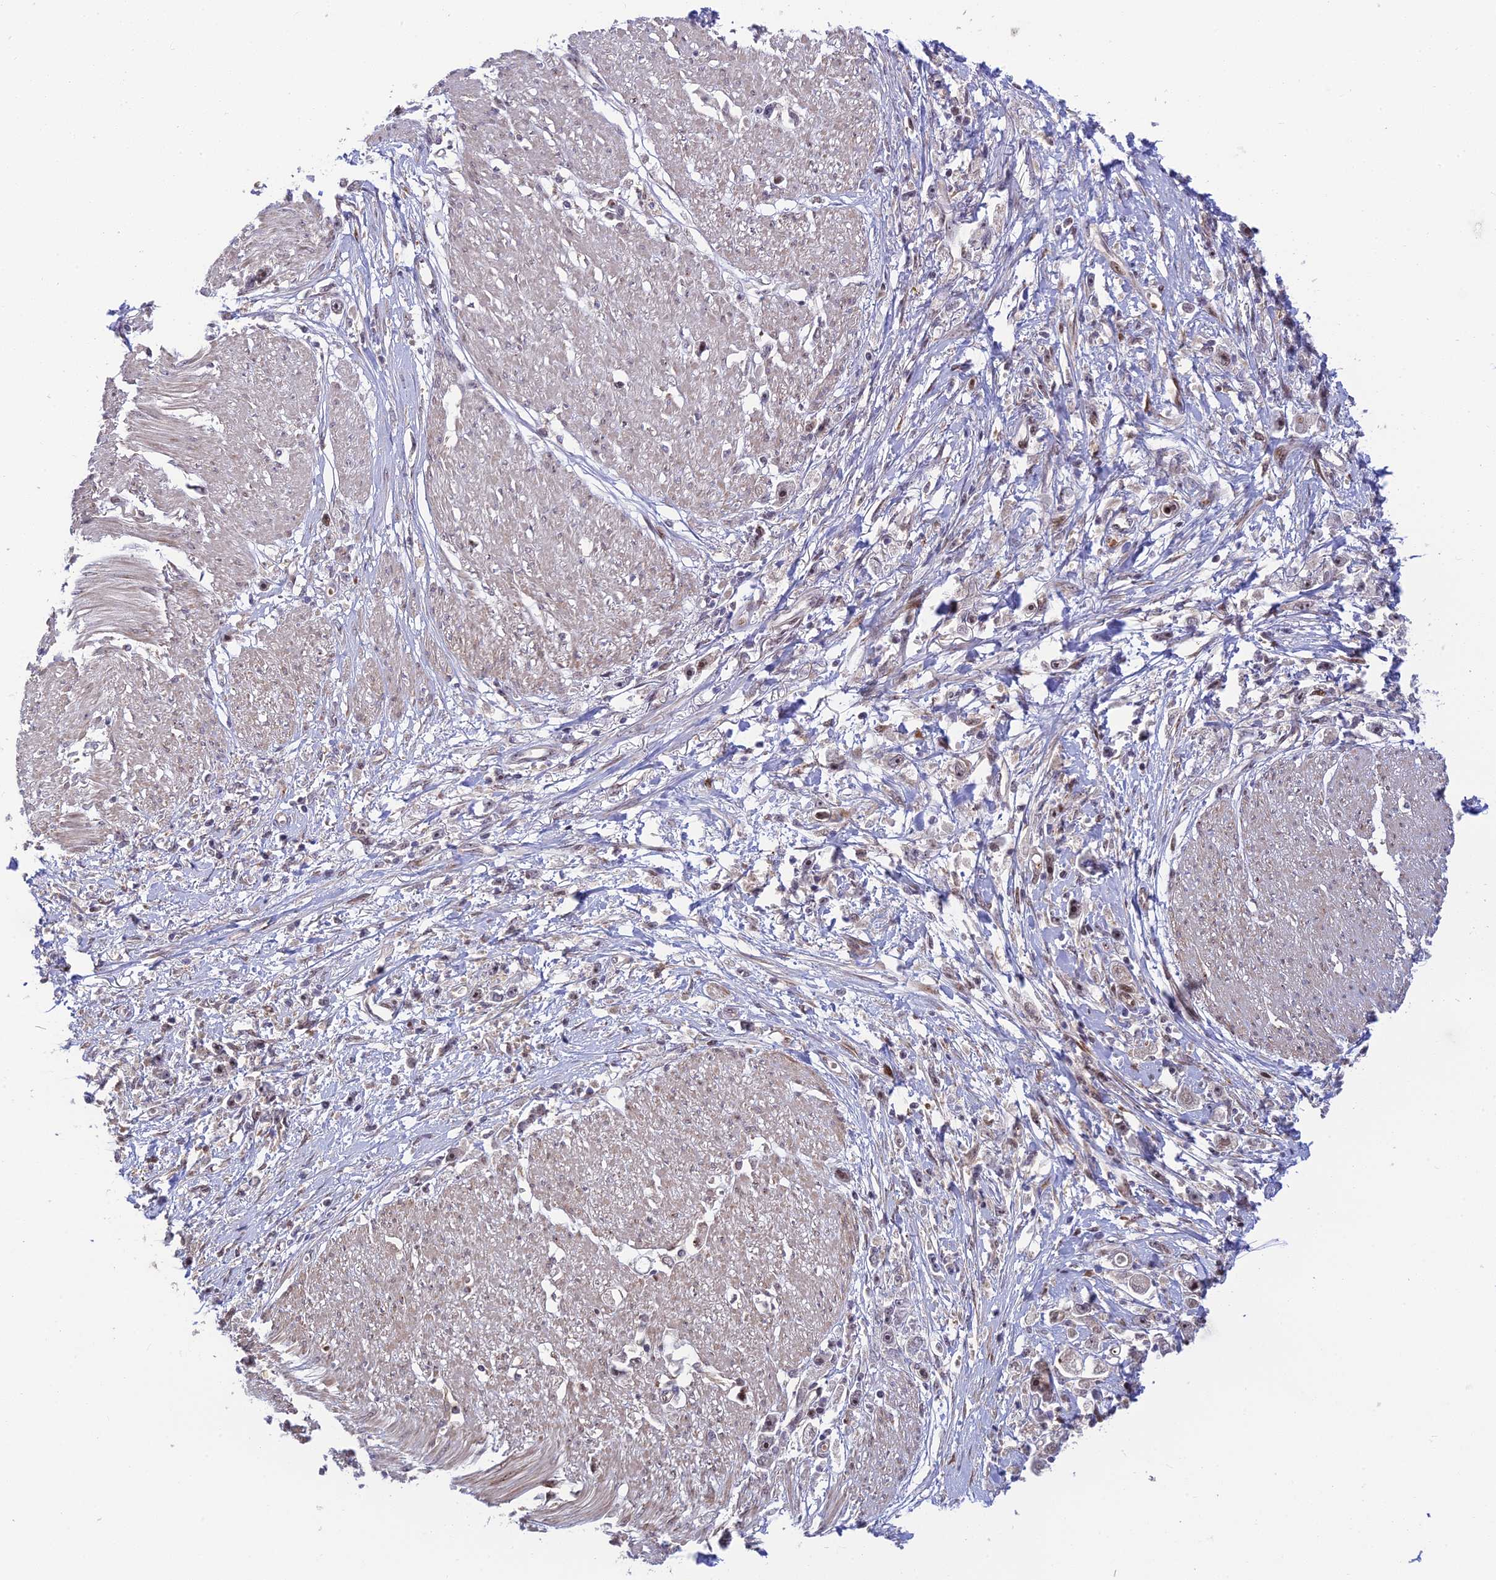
{"staining": {"intensity": "negative", "quantity": "none", "location": "none"}, "tissue": "stomach cancer", "cell_type": "Tumor cells", "image_type": "cancer", "snomed": [{"axis": "morphology", "description": "Adenocarcinoma, NOS"}, {"axis": "topography", "description": "Stomach"}], "caption": "IHC image of neoplastic tissue: human stomach cancer stained with DAB displays no significant protein staining in tumor cells.", "gene": "UFSP2", "patient": {"sex": "female", "age": 59}}